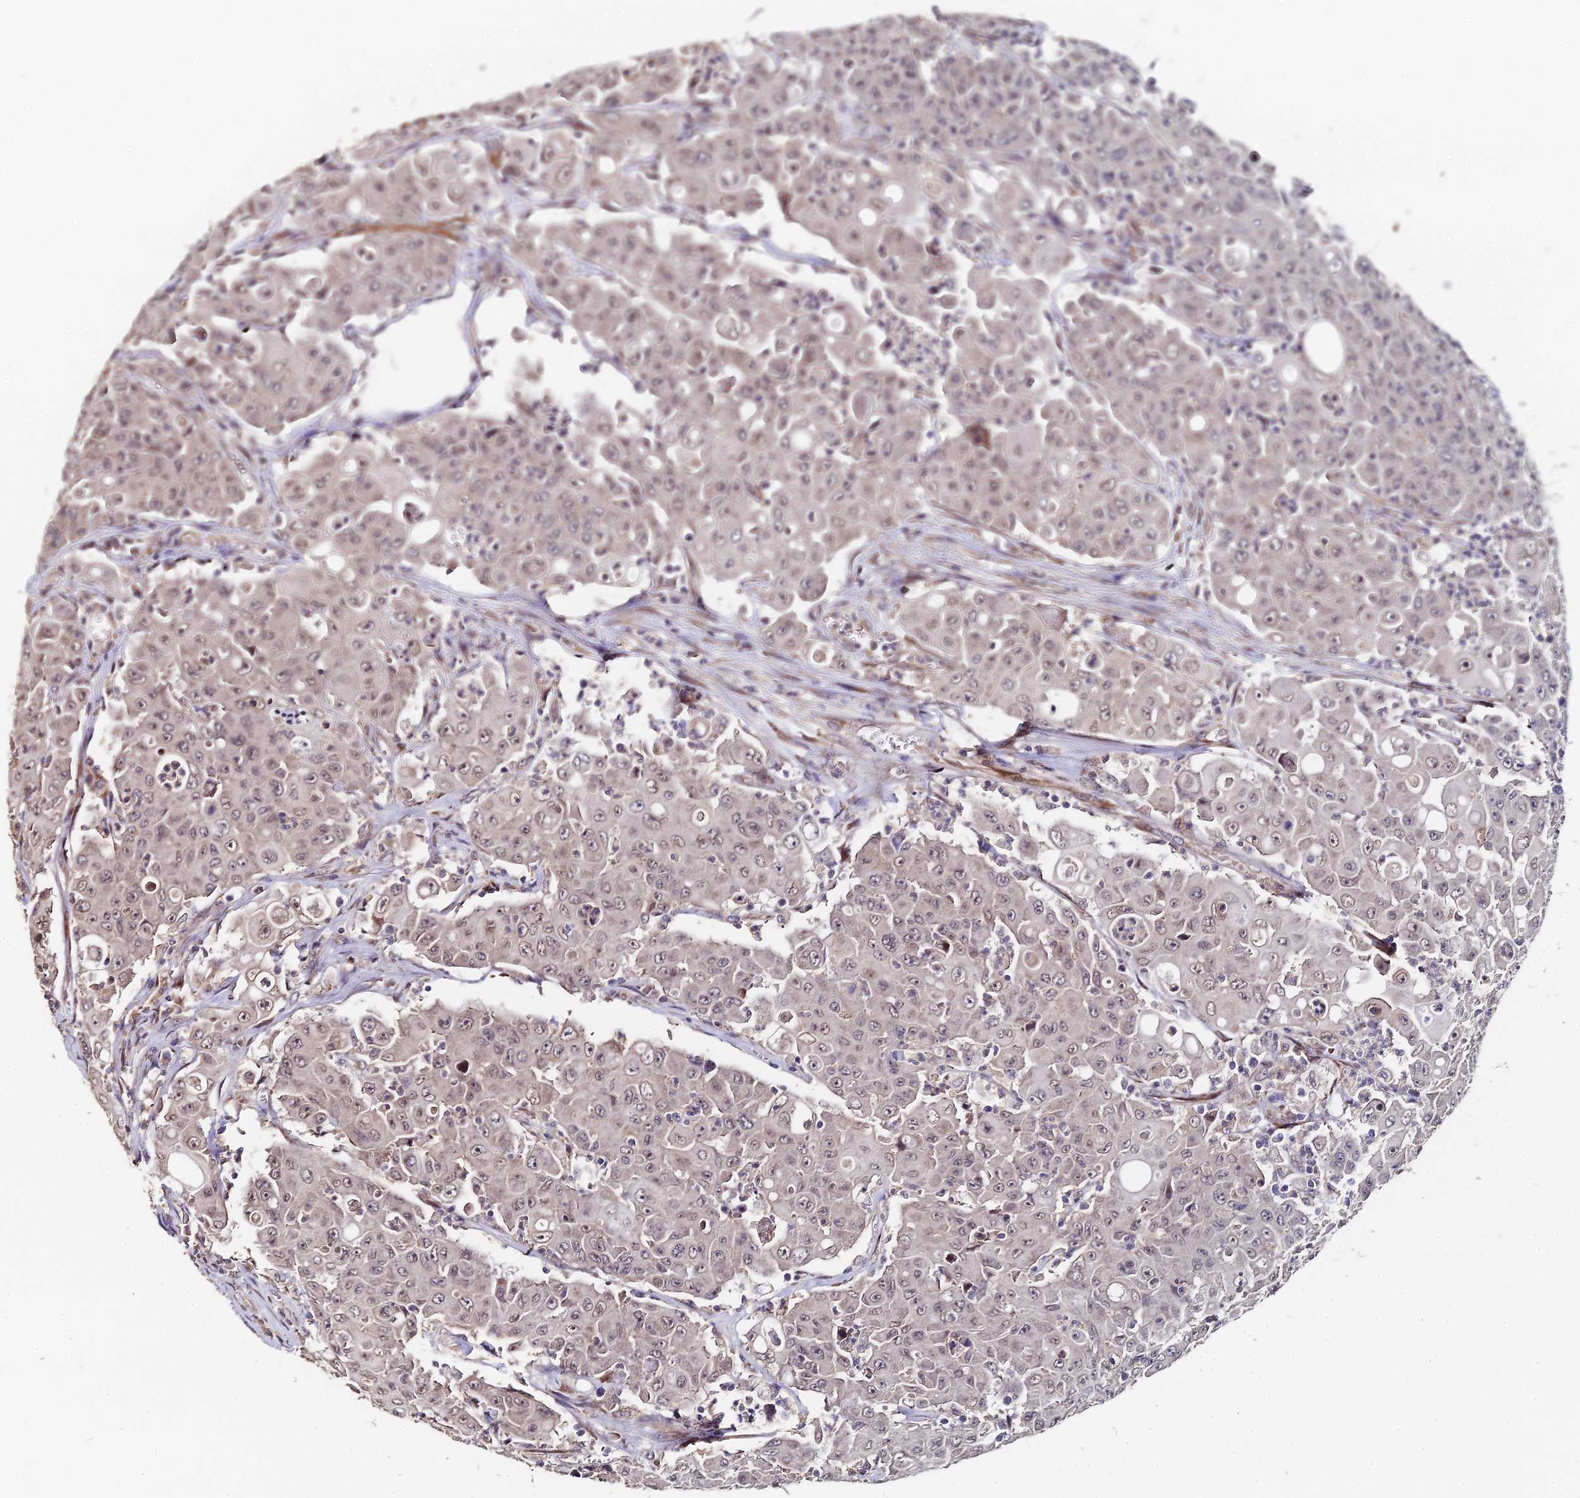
{"staining": {"intensity": "weak", "quantity": ">75%", "location": "nuclear"}, "tissue": "colorectal cancer", "cell_type": "Tumor cells", "image_type": "cancer", "snomed": [{"axis": "morphology", "description": "Adenocarcinoma, NOS"}, {"axis": "topography", "description": "Colon"}], "caption": "This photomicrograph displays immunohistochemistry staining of human adenocarcinoma (colorectal), with low weak nuclear expression in about >75% of tumor cells.", "gene": "C4orf19", "patient": {"sex": "male", "age": 51}}